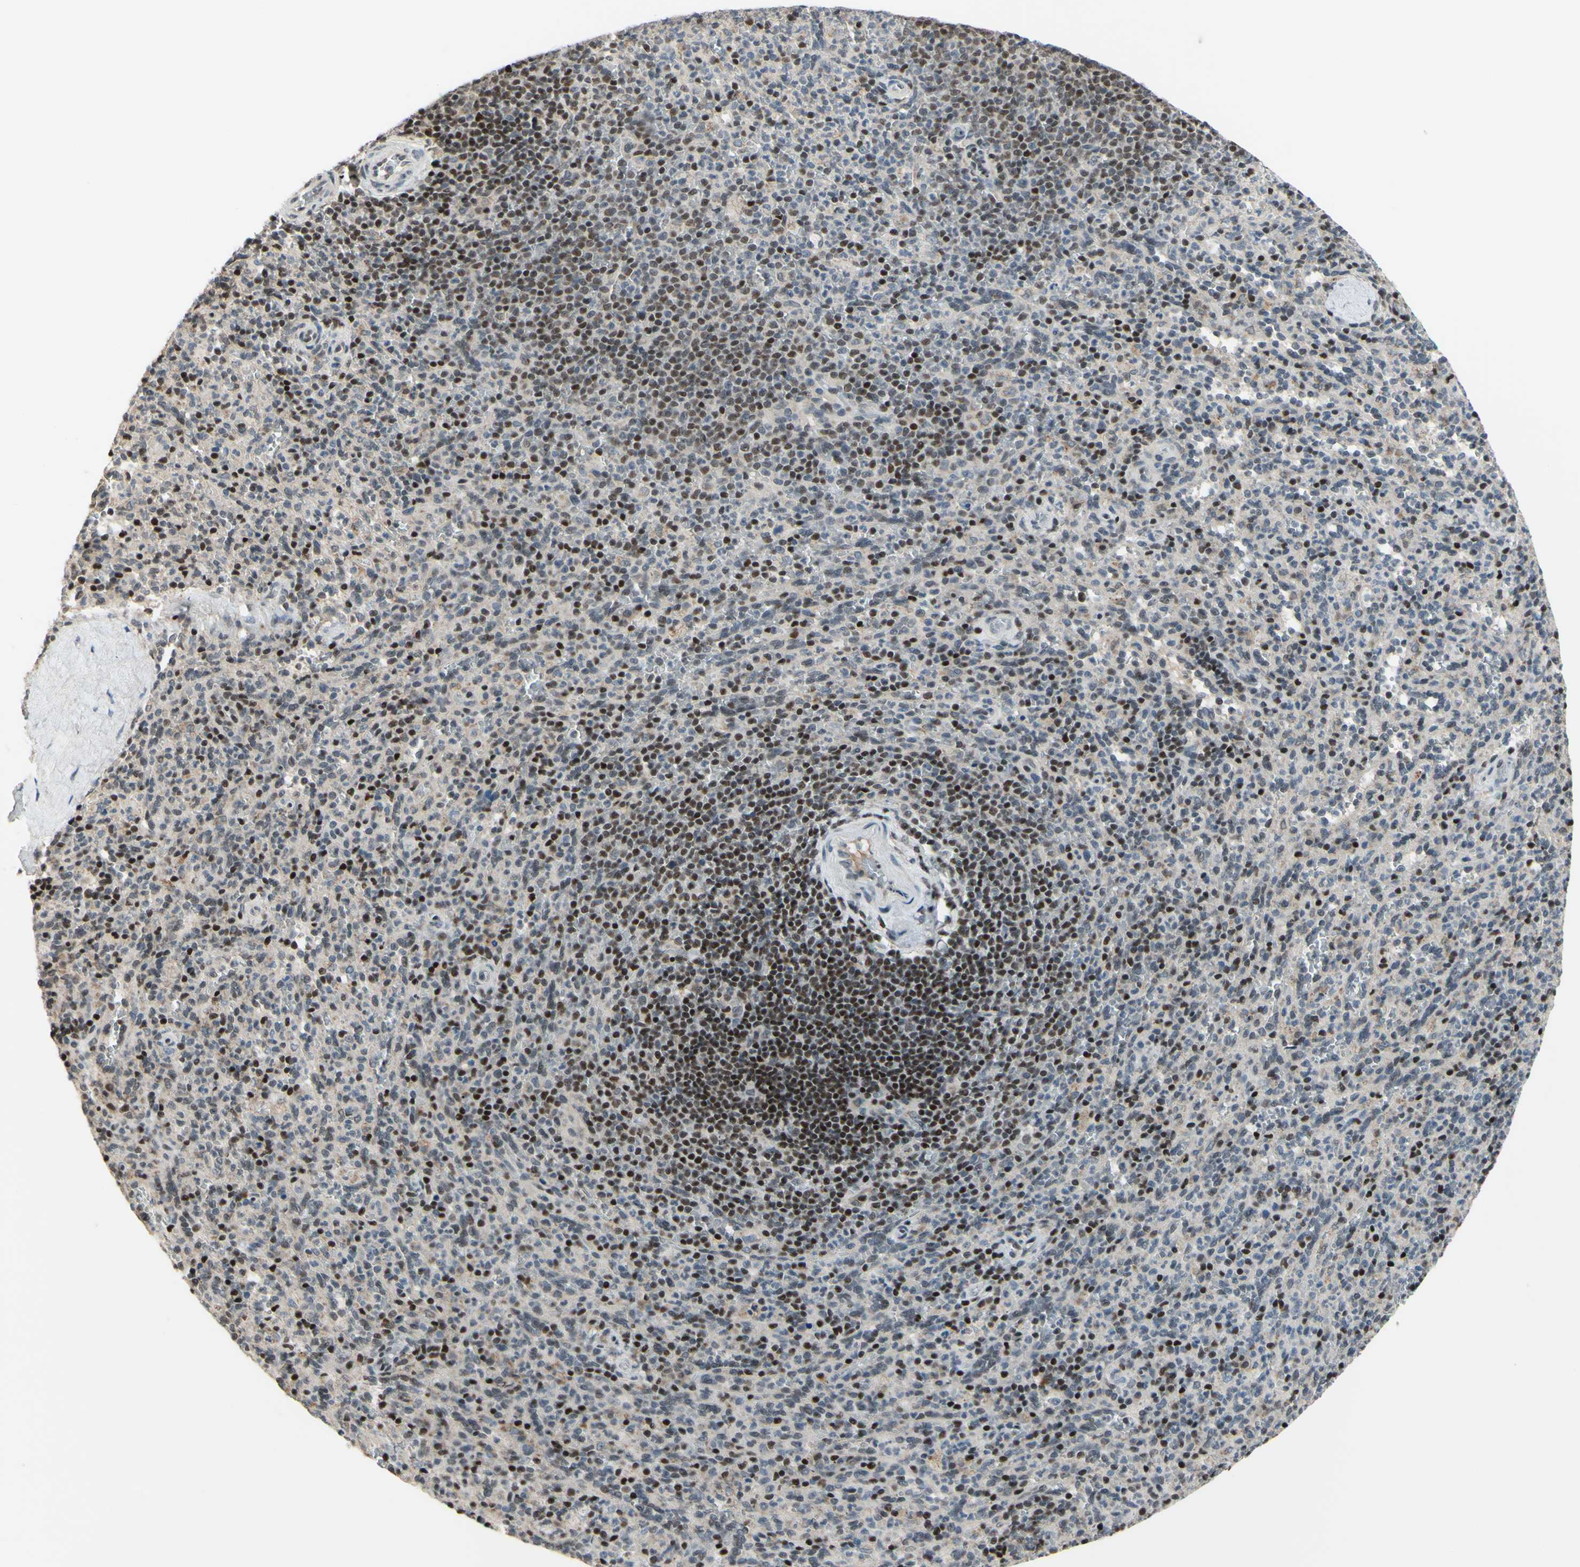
{"staining": {"intensity": "strong", "quantity": "<25%", "location": "nuclear"}, "tissue": "spleen", "cell_type": "Cells in red pulp", "image_type": "normal", "snomed": [{"axis": "morphology", "description": "Normal tissue, NOS"}, {"axis": "topography", "description": "Spleen"}], "caption": "The photomicrograph demonstrates immunohistochemical staining of normal spleen. There is strong nuclear positivity is appreciated in approximately <25% of cells in red pulp.", "gene": "SP4", "patient": {"sex": "male", "age": 36}}